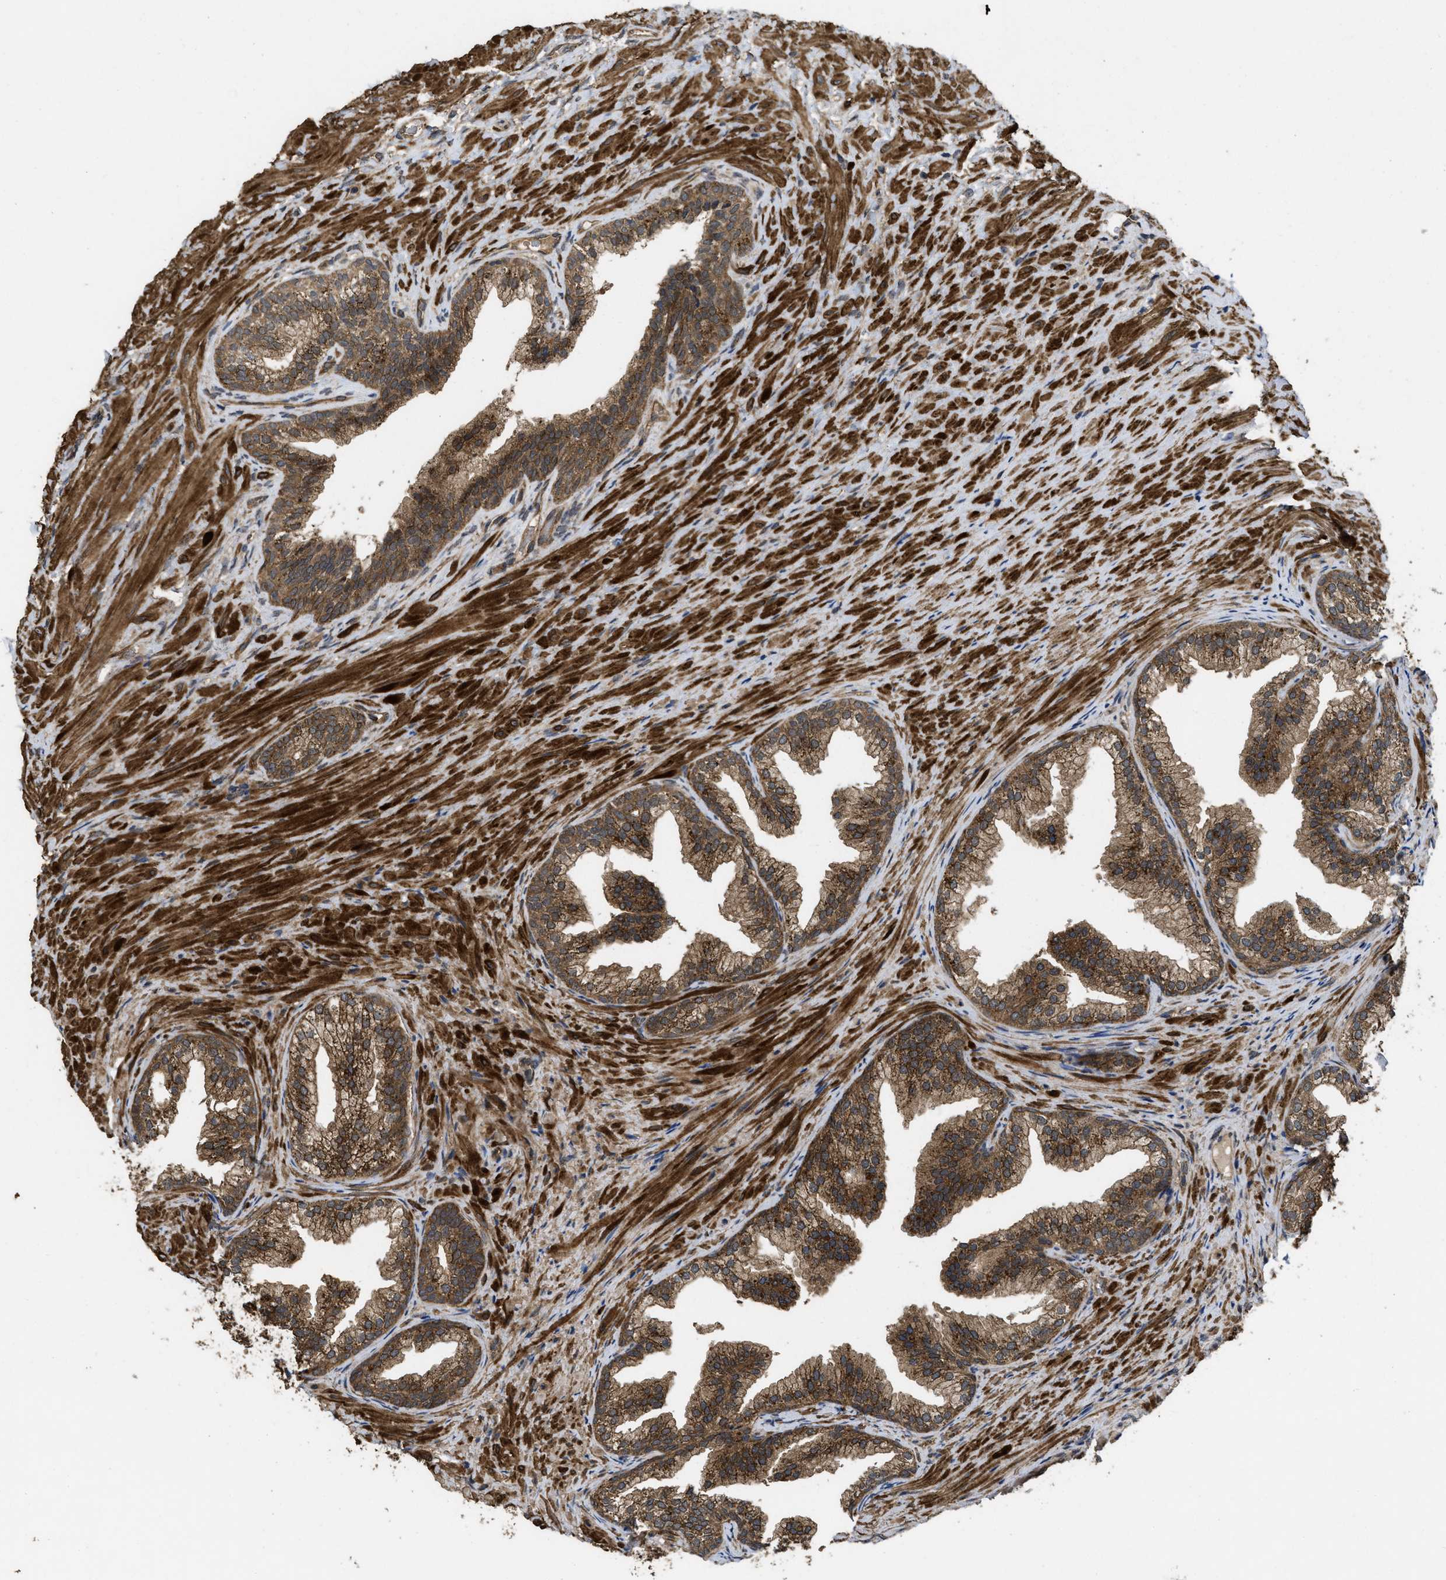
{"staining": {"intensity": "moderate", "quantity": ">75%", "location": "cytoplasmic/membranous"}, "tissue": "prostate", "cell_type": "Glandular cells", "image_type": "normal", "snomed": [{"axis": "morphology", "description": "Normal tissue, NOS"}, {"axis": "topography", "description": "Prostate"}], "caption": "Moderate cytoplasmic/membranous protein staining is seen in about >75% of glandular cells in prostate. Nuclei are stained in blue.", "gene": "FZD6", "patient": {"sex": "male", "age": 76}}